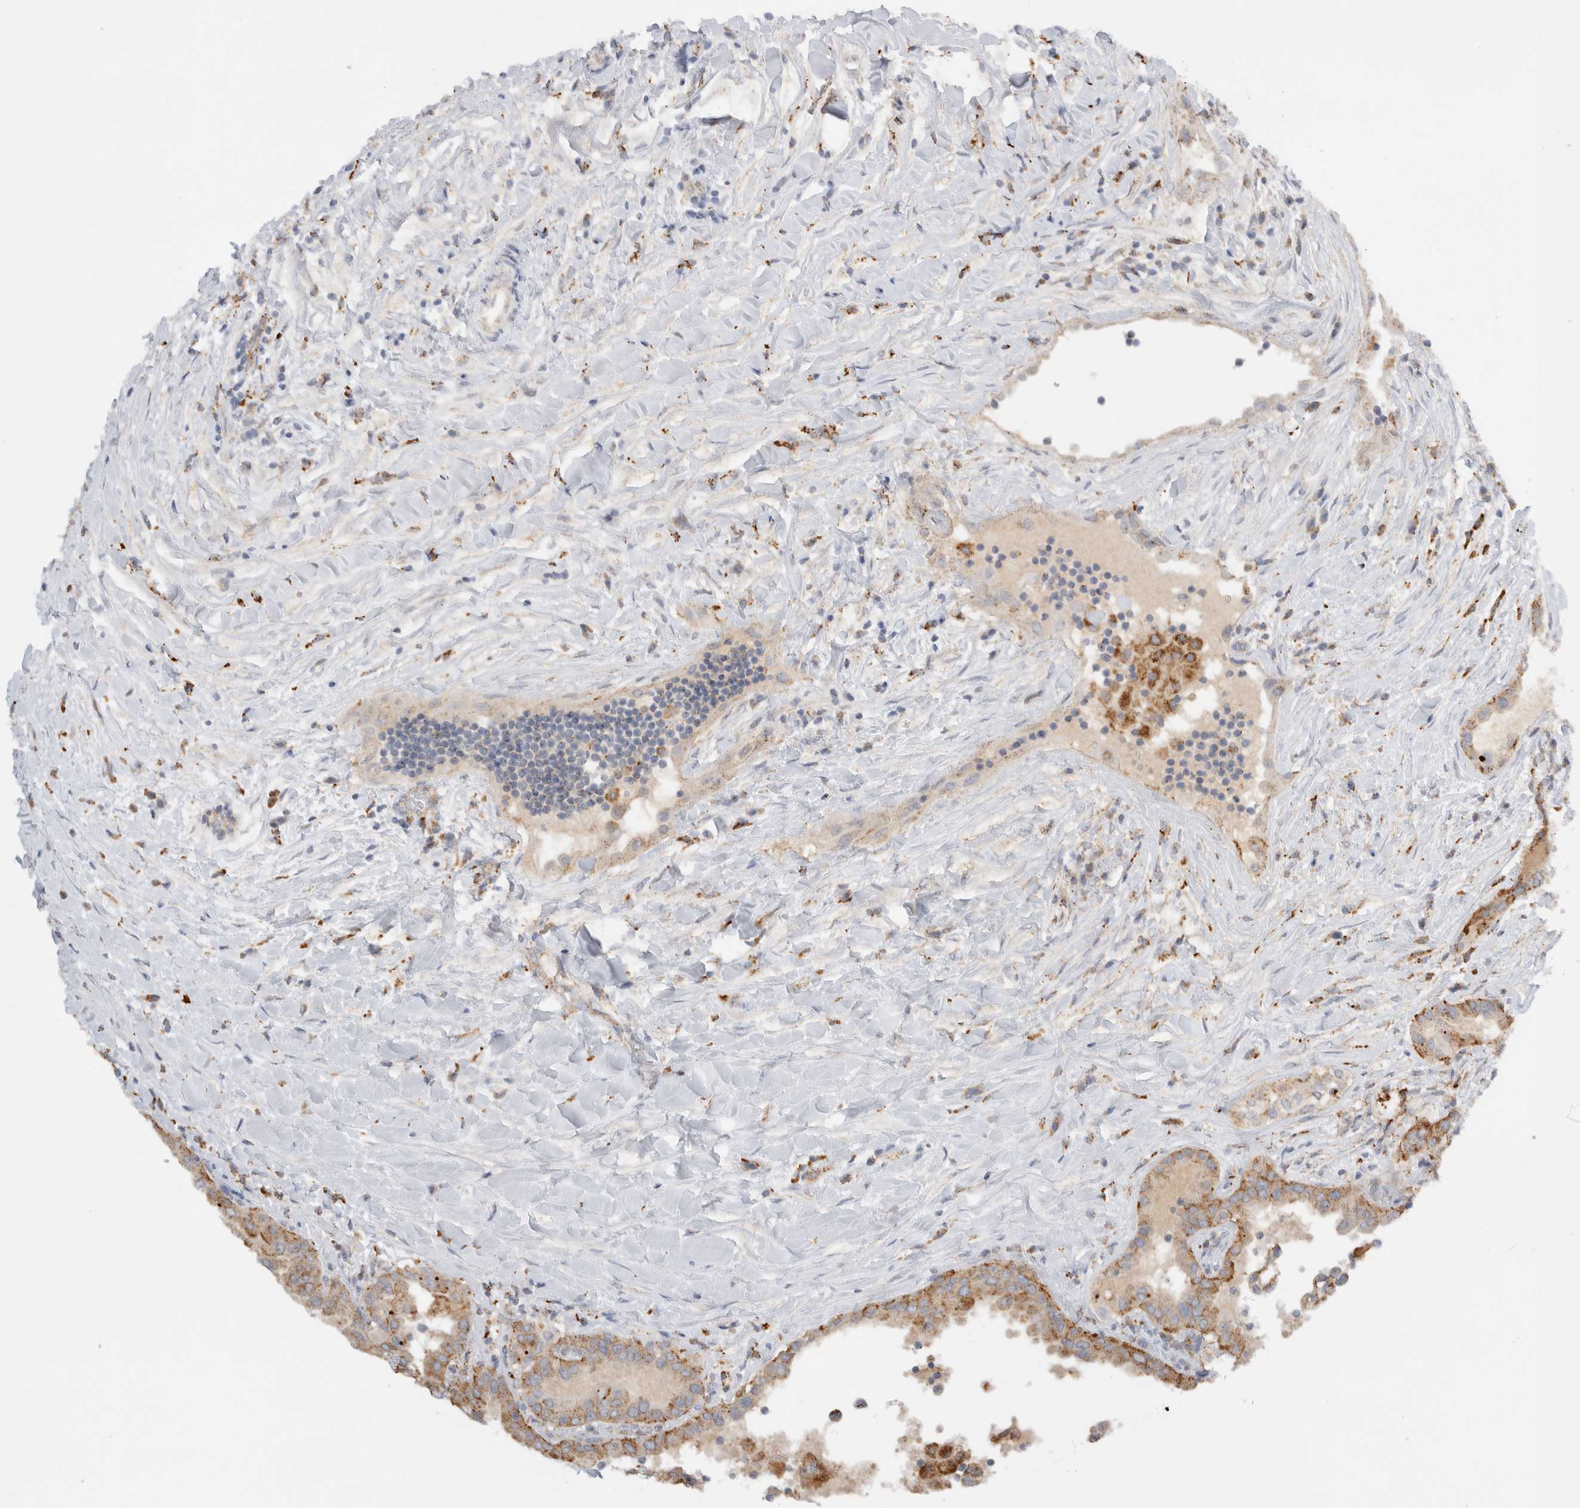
{"staining": {"intensity": "moderate", "quantity": ">75%", "location": "cytoplasmic/membranous"}, "tissue": "thyroid cancer", "cell_type": "Tumor cells", "image_type": "cancer", "snomed": [{"axis": "morphology", "description": "Papillary adenocarcinoma, NOS"}, {"axis": "topography", "description": "Thyroid gland"}], "caption": "Immunohistochemical staining of thyroid cancer (papillary adenocarcinoma) demonstrates medium levels of moderate cytoplasmic/membranous expression in about >75% of tumor cells.", "gene": "GNS", "patient": {"sex": "male", "age": 33}}